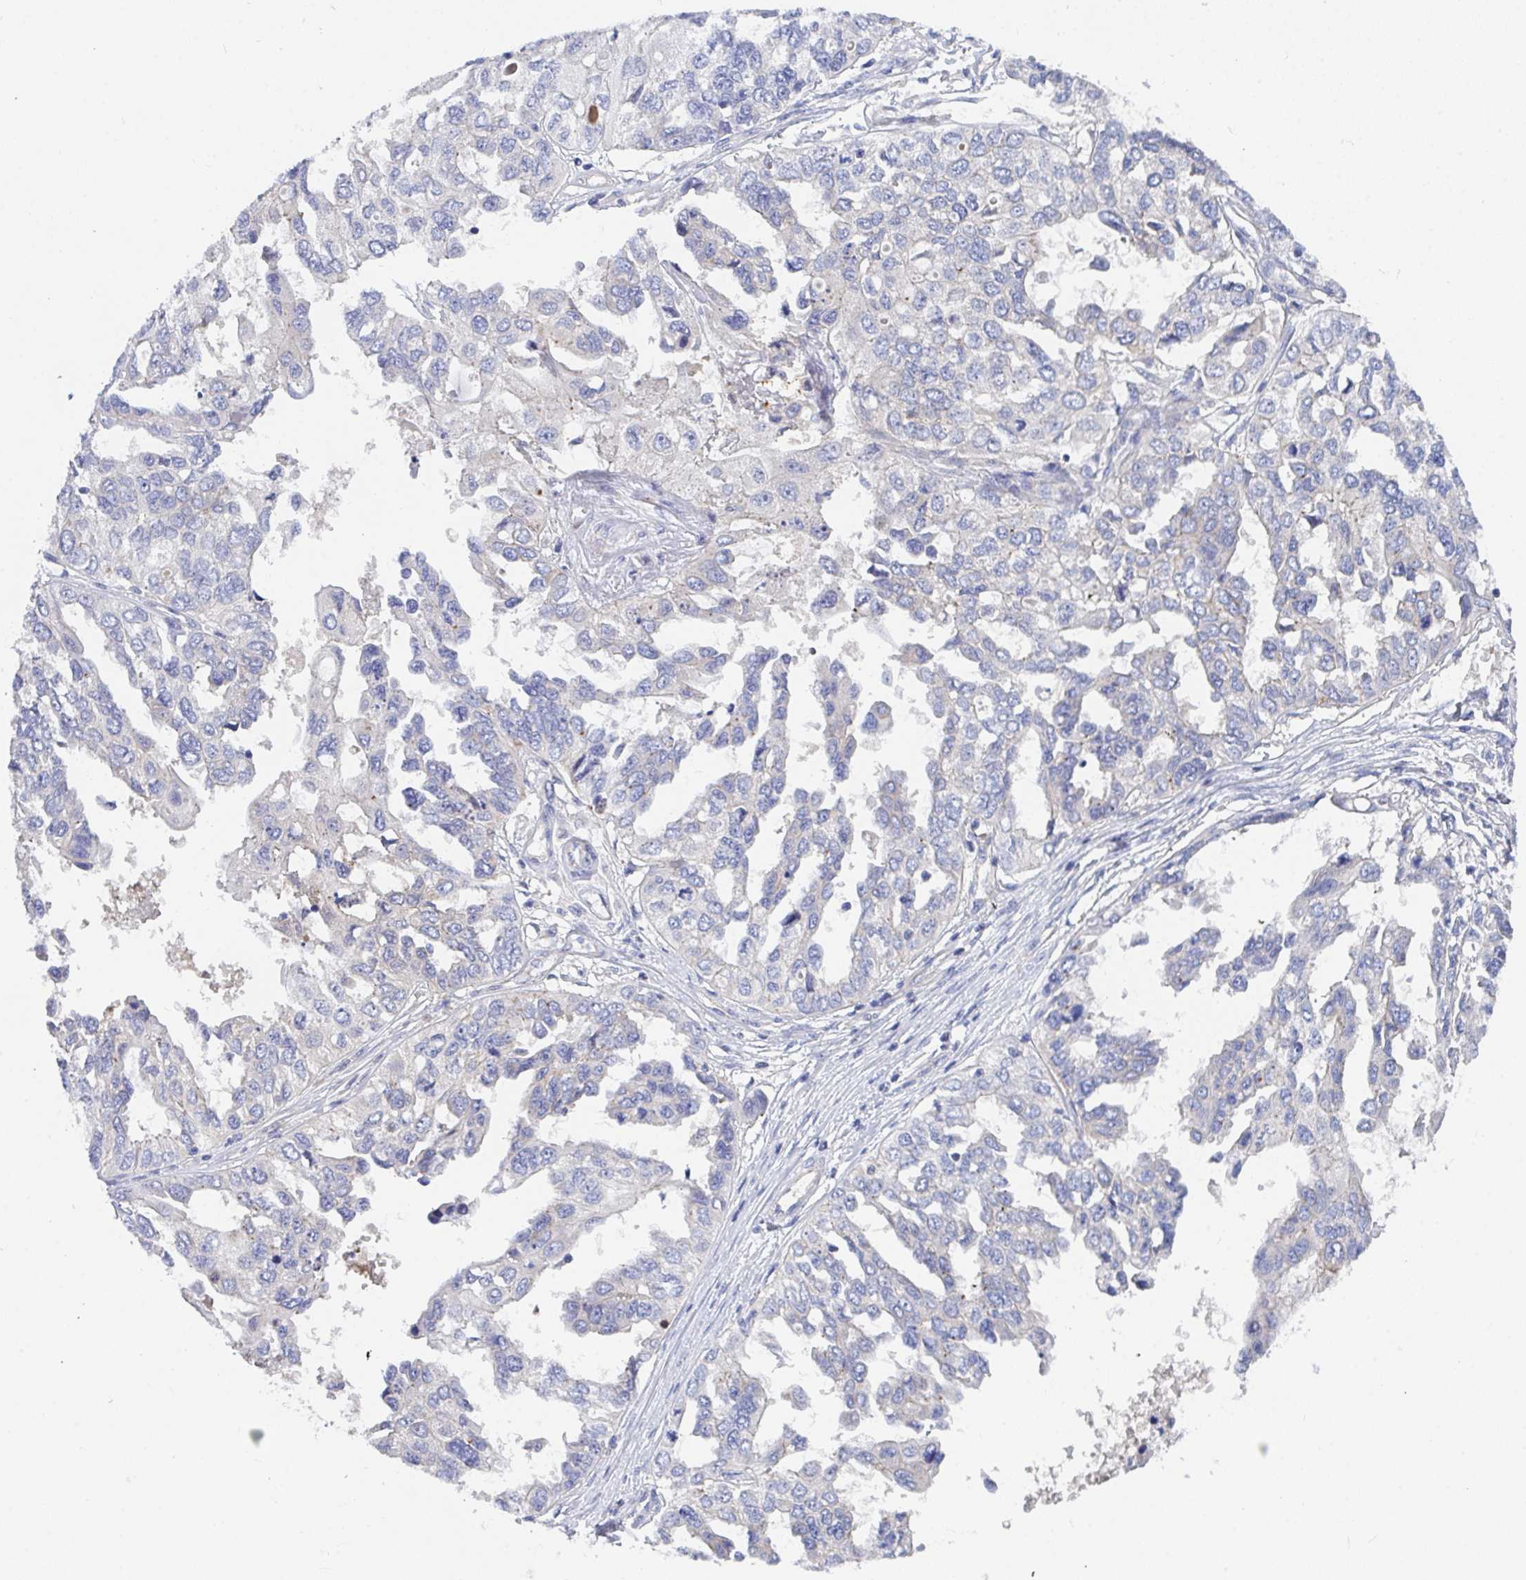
{"staining": {"intensity": "negative", "quantity": "none", "location": "none"}, "tissue": "ovarian cancer", "cell_type": "Tumor cells", "image_type": "cancer", "snomed": [{"axis": "morphology", "description": "Cystadenocarcinoma, serous, NOS"}, {"axis": "topography", "description": "Ovary"}], "caption": "A histopathology image of human serous cystadenocarcinoma (ovarian) is negative for staining in tumor cells.", "gene": "P2RX3", "patient": {"sex": "female", "age": 53}}